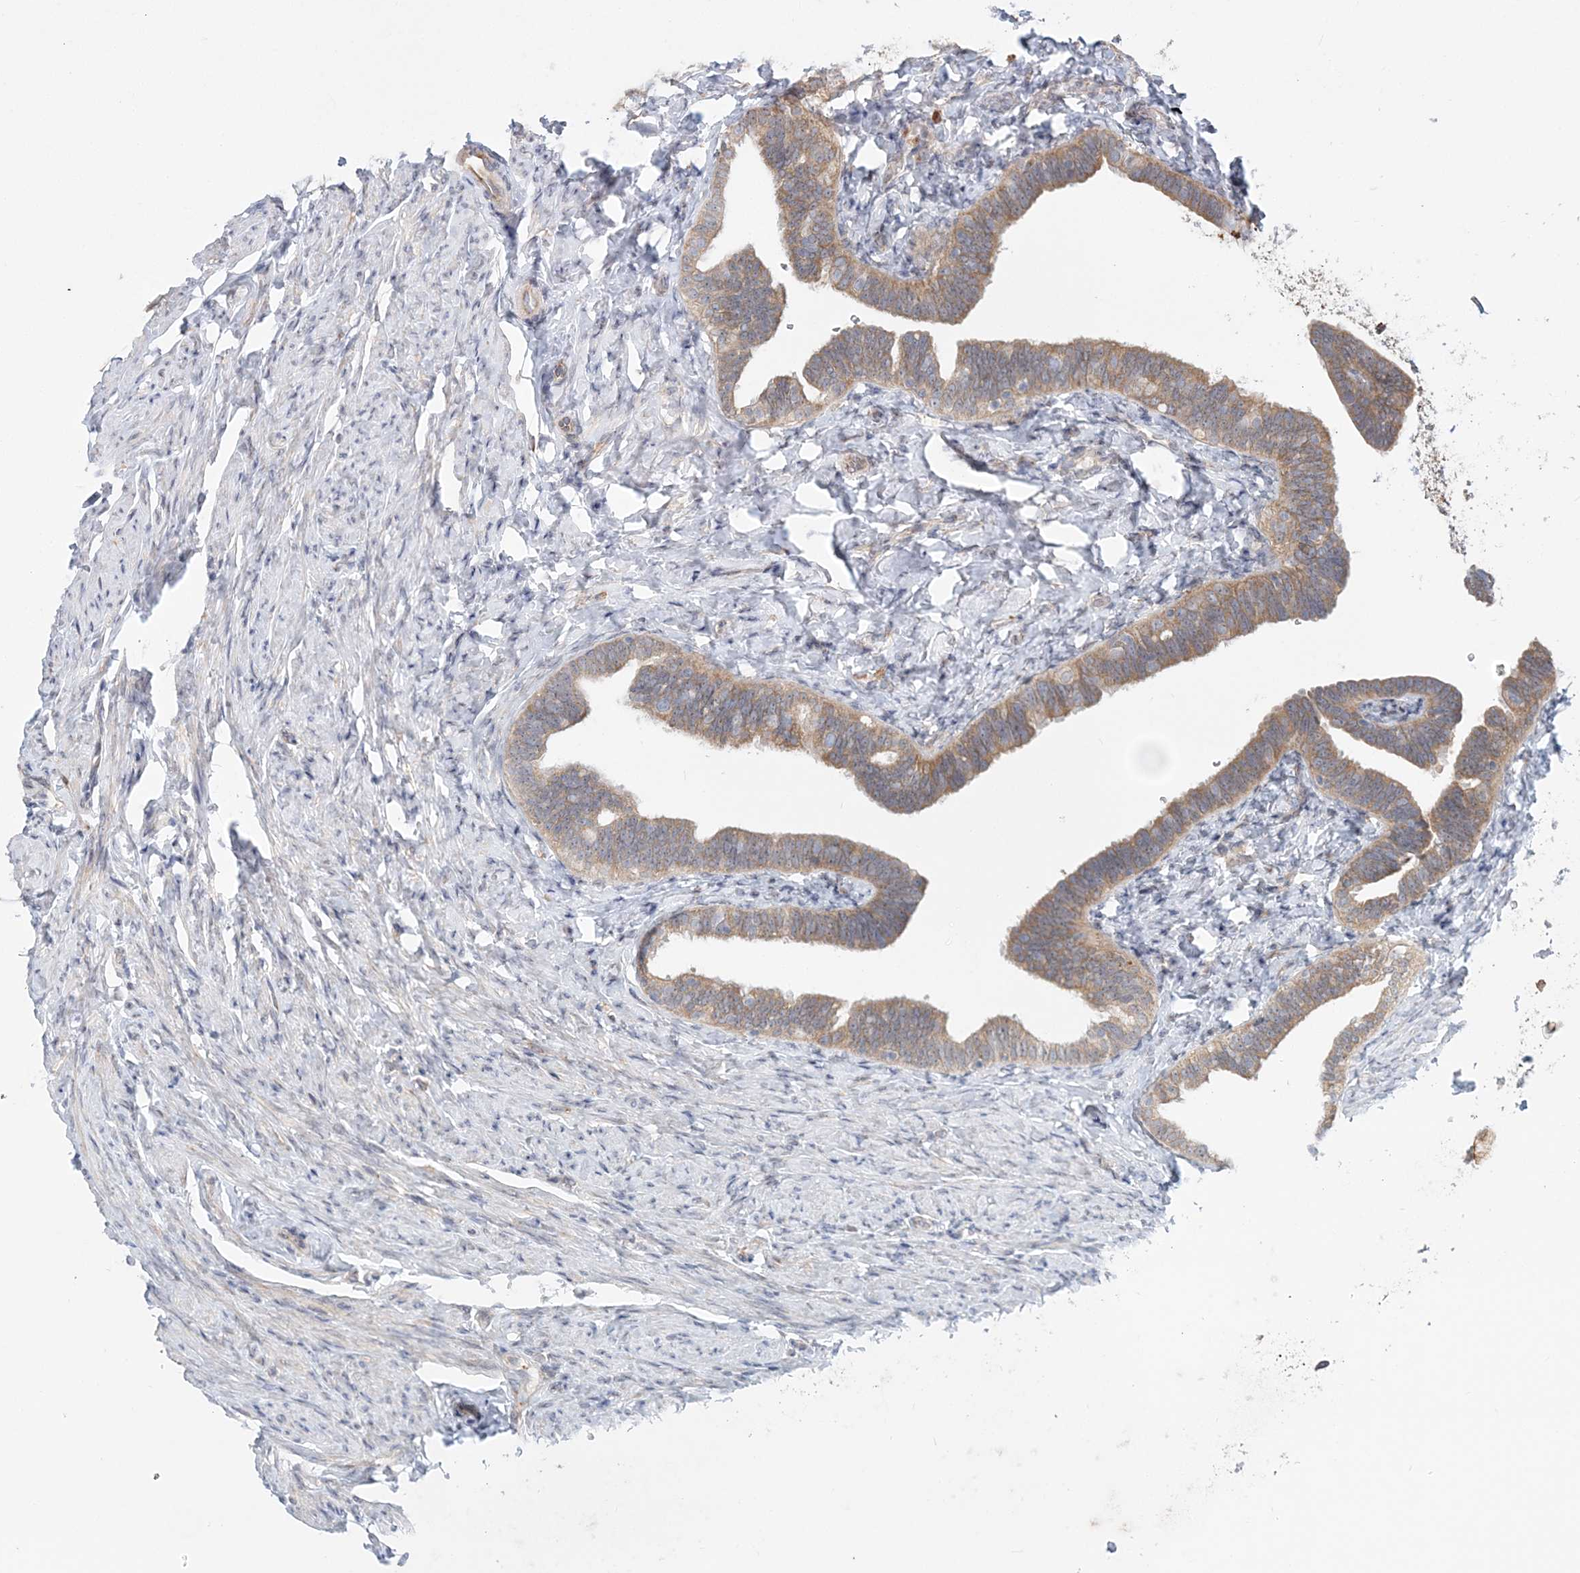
{"staining": {"intensity": "moderate", "quantity": ">75%", "location": "cytoplasmic/membranous"}, "tissue": "fallopian tube", "cell_type": "Glandular cells", "image_type": "normal", "snomed": [{"axis": "morphology", "description": "Normal tissue, NOS"}, {"axis": "topography", "description": "Fallopian tube"}], "caption": "Fallopian tube stained with DAB immunohistochemistry (IHC) exhibits medium levels of moderate cytoplasmic/membranous staining in approximately >75% of glandular cells.", "gene": "PCYOX1L", "patient": {"sex": "female", "age": 39}}